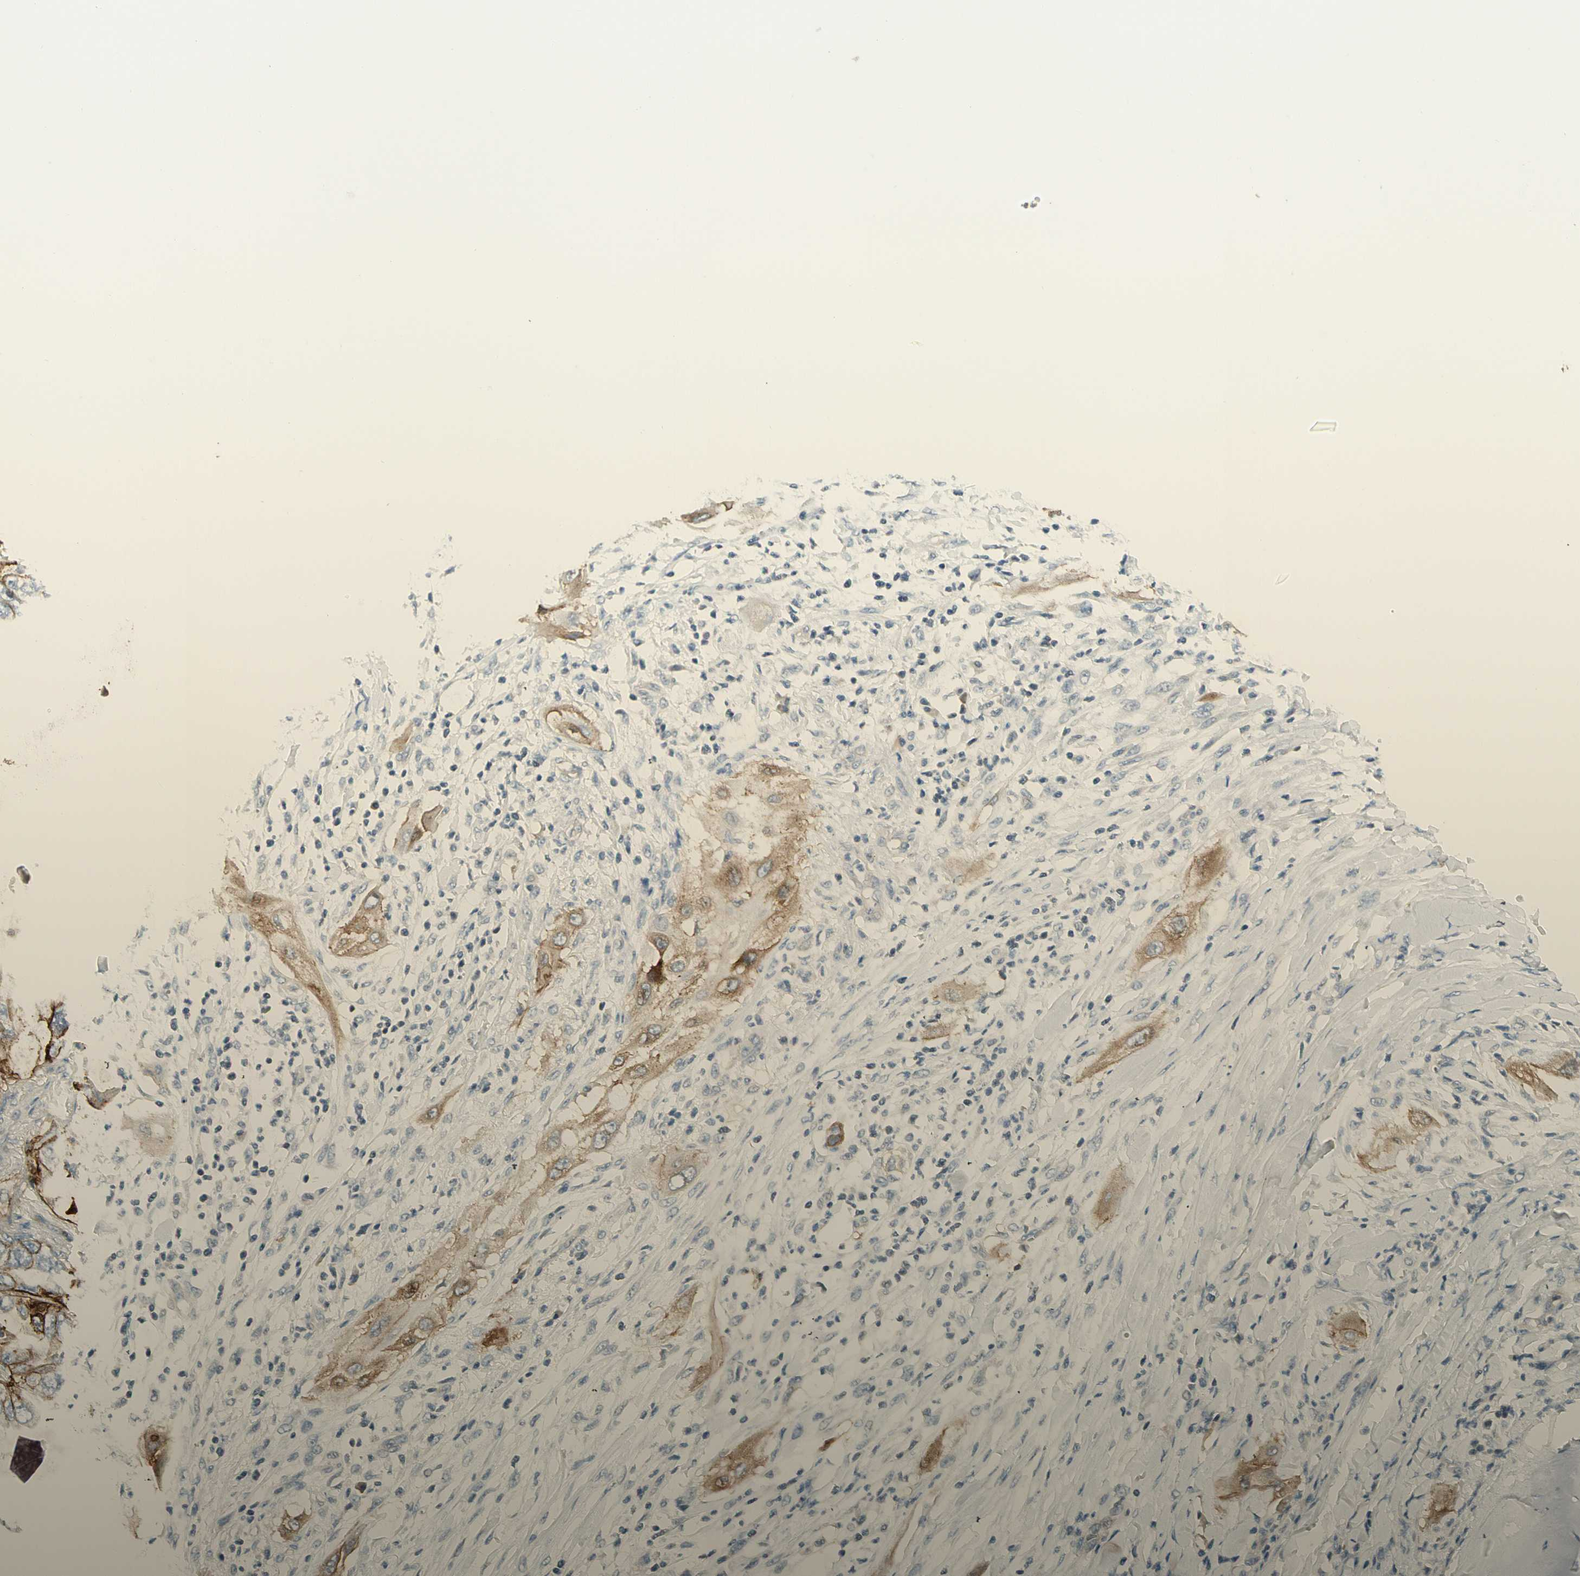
{"staining": {"intensity": "moderate", "quantity": ">75%", "location": "cytoplasmic/membranous"}, "tissue": "lung cancer", "cell_type": "Tumor cells", "image_type": "cancer", "snomed": [{"axis": "morphology", "description": "Squamous cell carcinoma, NOS"}, {"axis": "topography", "description": "Lung"}], "caption": "This histopathology image reveals lung cancer (squamous cell carcinoma) stained with immunohistochemistry (IHC) to label a protein in brown. The cytoplasmic/membranous of tumor cells show moderate positivity for the protein. Nuclei are counter-stained blue.", "gene": "ITGA3", "patient": {"sex": "female", "age": 47}}